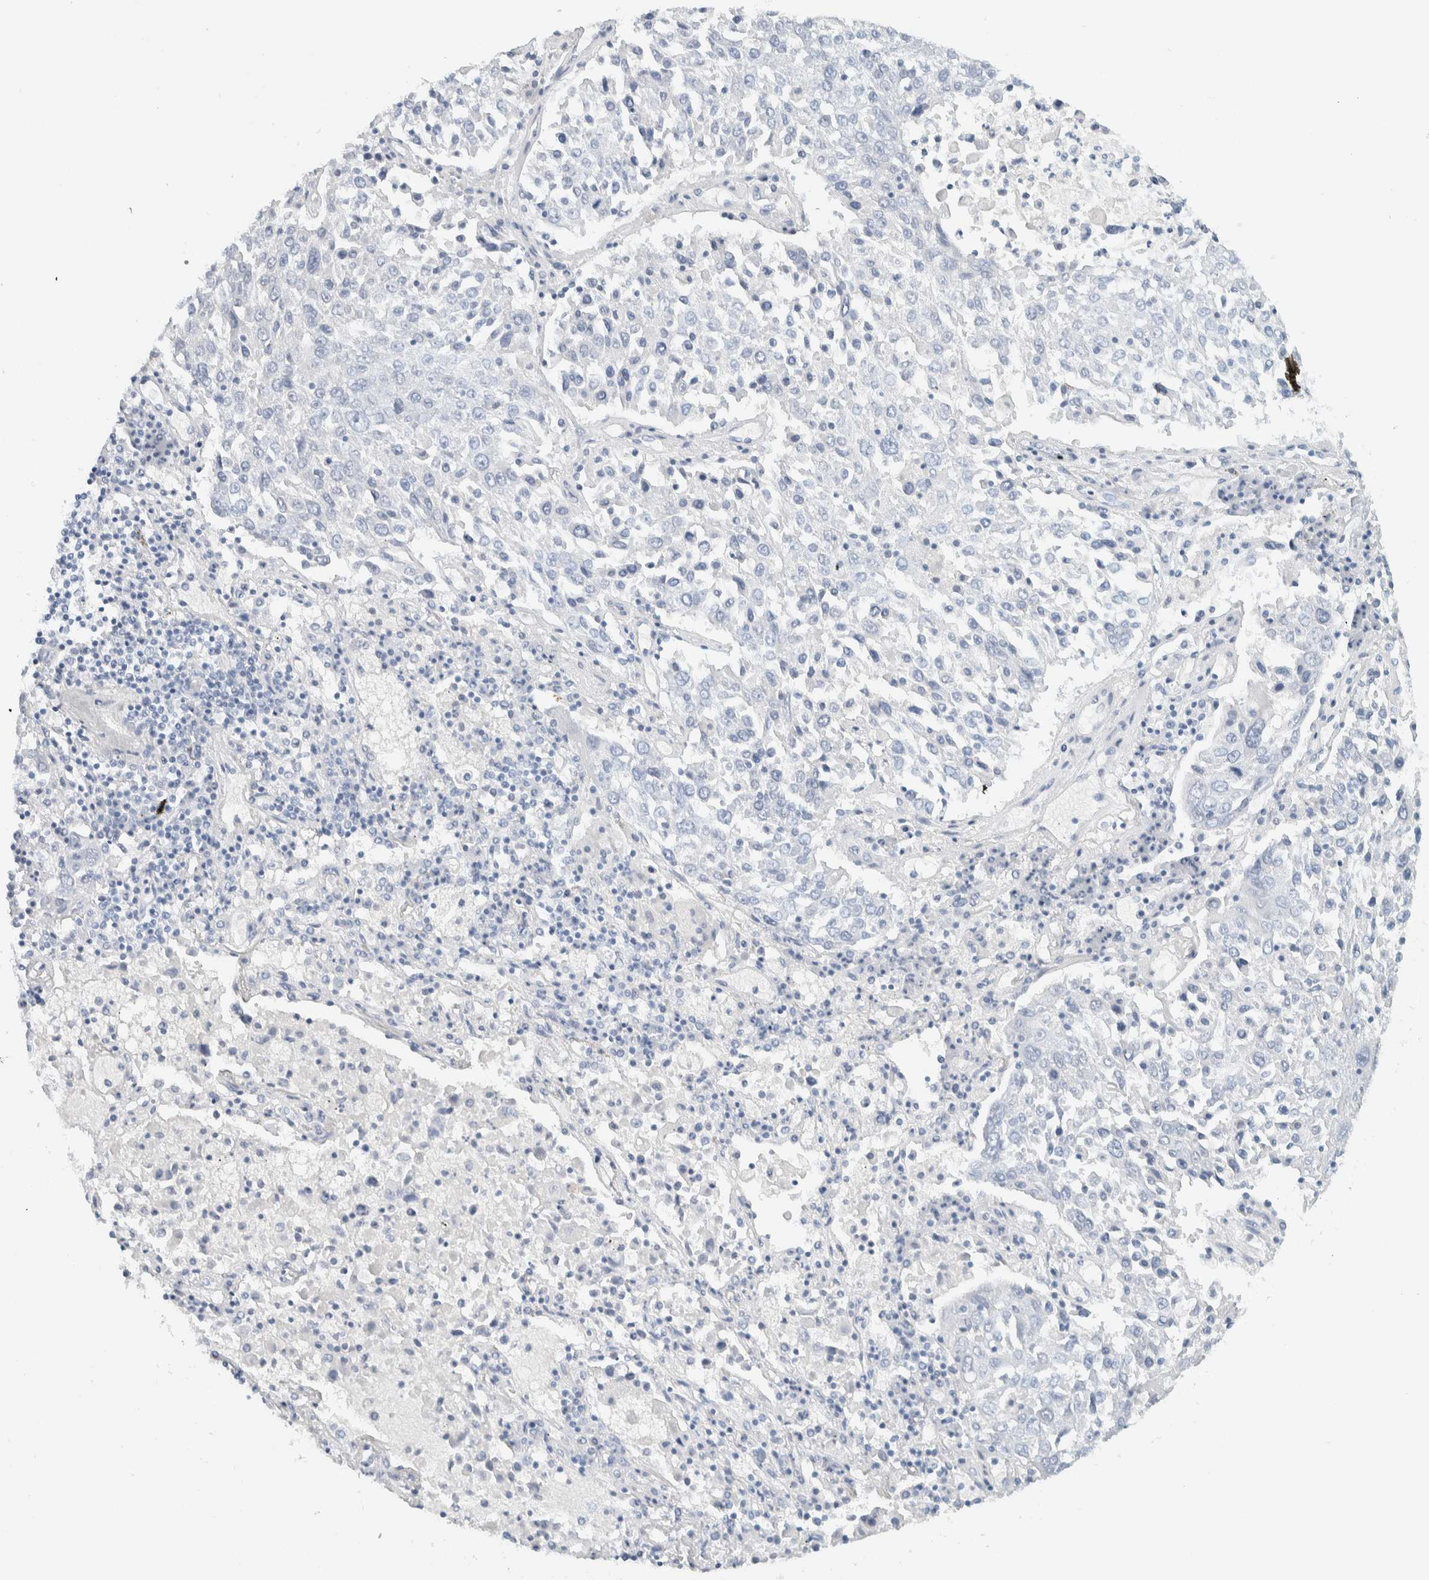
{"staining": {"intensity": "negative", "quantity": "none", "location": "none"}, "tissue": "lung cancer", "cell_type": "Tumor cells", "image_type": "cancer", "snomed": [{"axis": "morphology", "description": "Squamous cell carcinoma, NOS"}, {"axis": "topography", "description": "Lung"}], "caption": "There is no significant staining in tumor cells of lung squamous cell carcinoma.", "gene": "ALOX12B", "patient": {"sex": "male", "age": 65}}